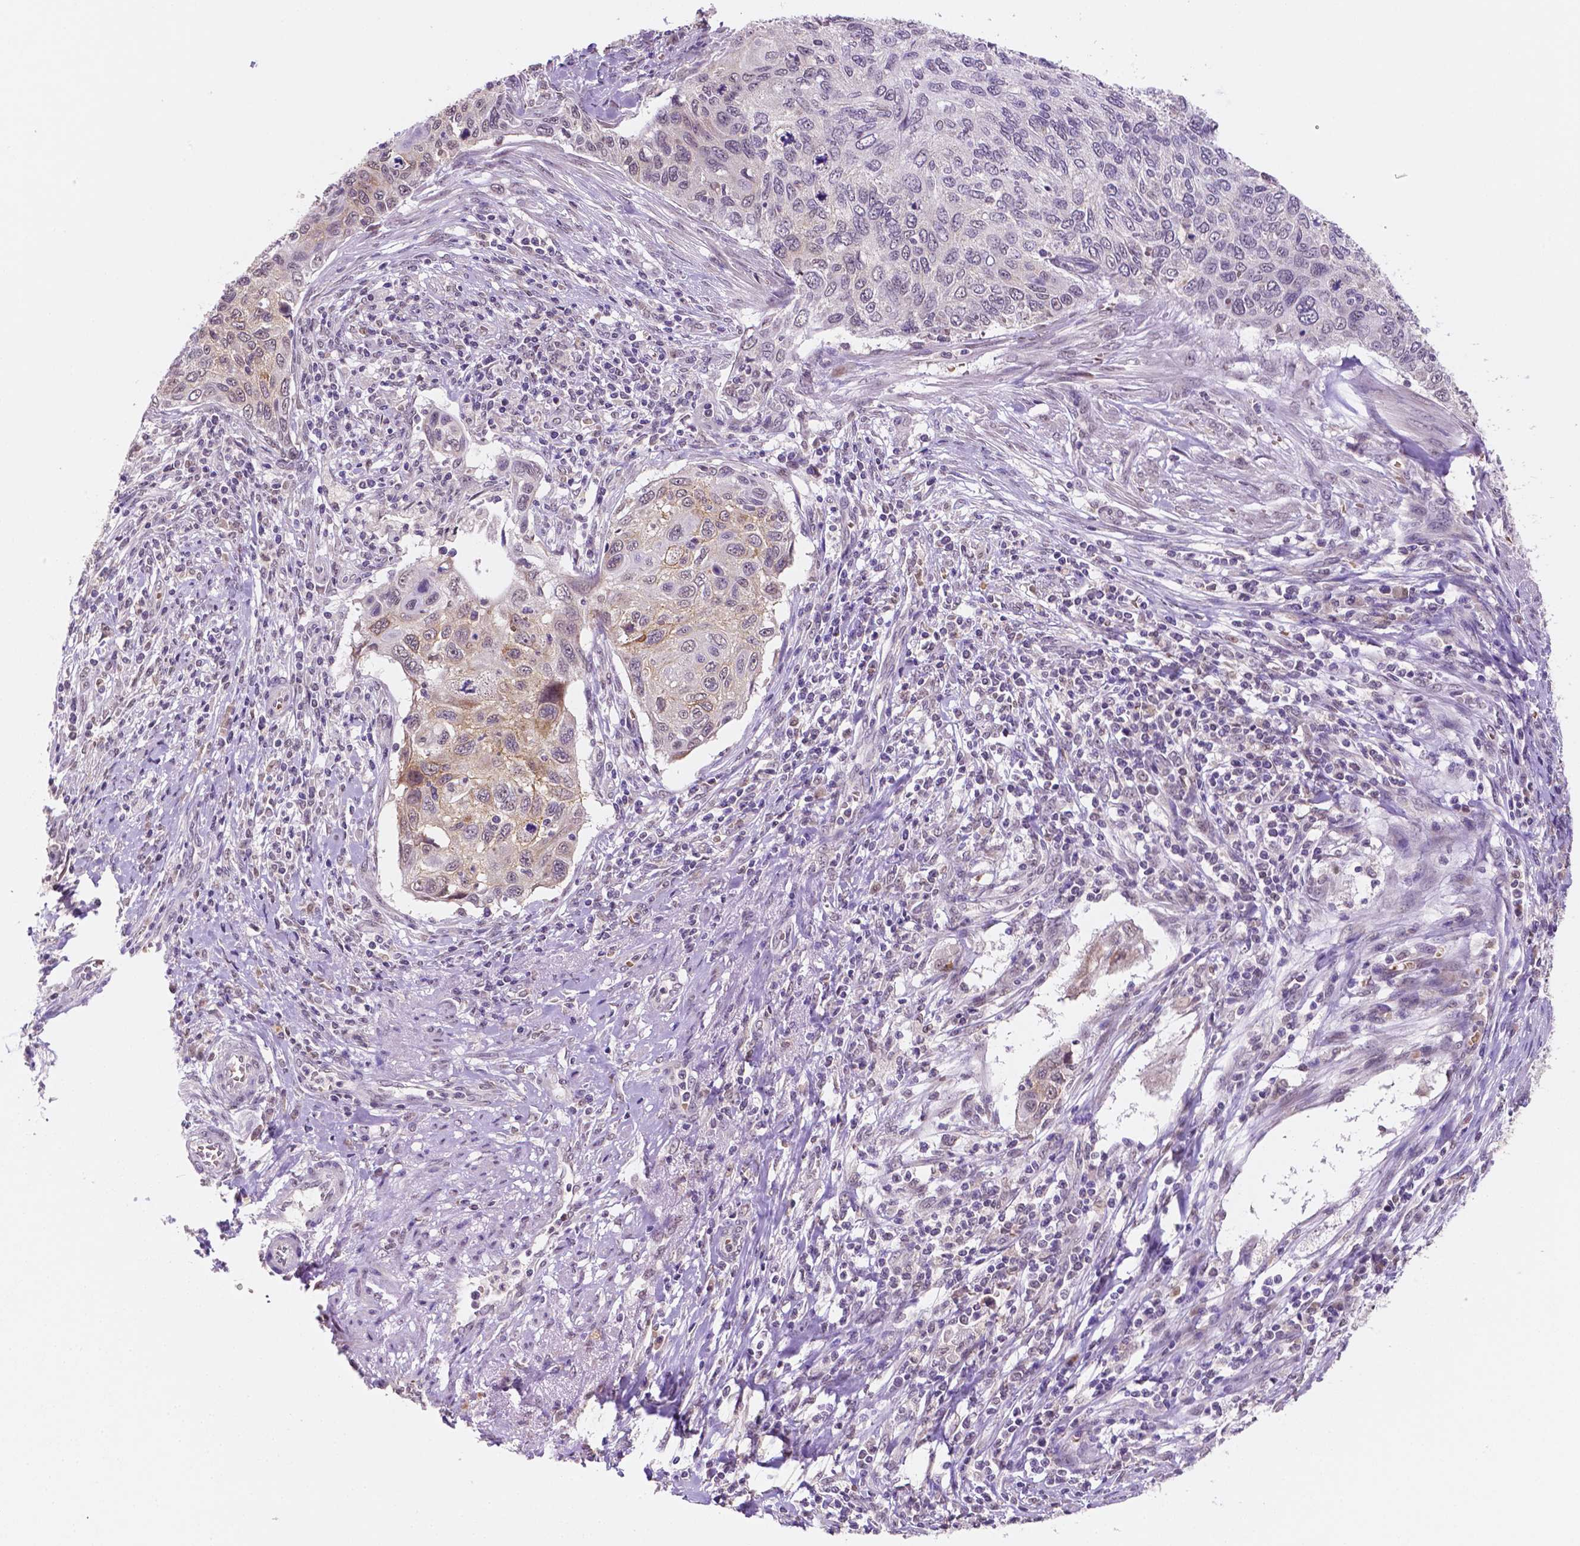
{"staining": {"intensity": "weak", "quantity": "<25%", "location": "cytoplasmic/membranous"}, "tissue": "cervical cancer", "cell_type": "Tumor cells", "image_type": "cancer", "snomed": [{"axis": "morphology", "description": "Squamous cell carcinoma, NOS"}, {"axis": "topography", "description": "Cervix"}], "caption": "An immunohistochemistry histopathology image of cervical squamous cell carcinoma is shown. There is no staining in tumor cells of cervical squamous cell carcinoma.", "gene": "SHLD3", "patient": {"sex": "female", "age": 70}}